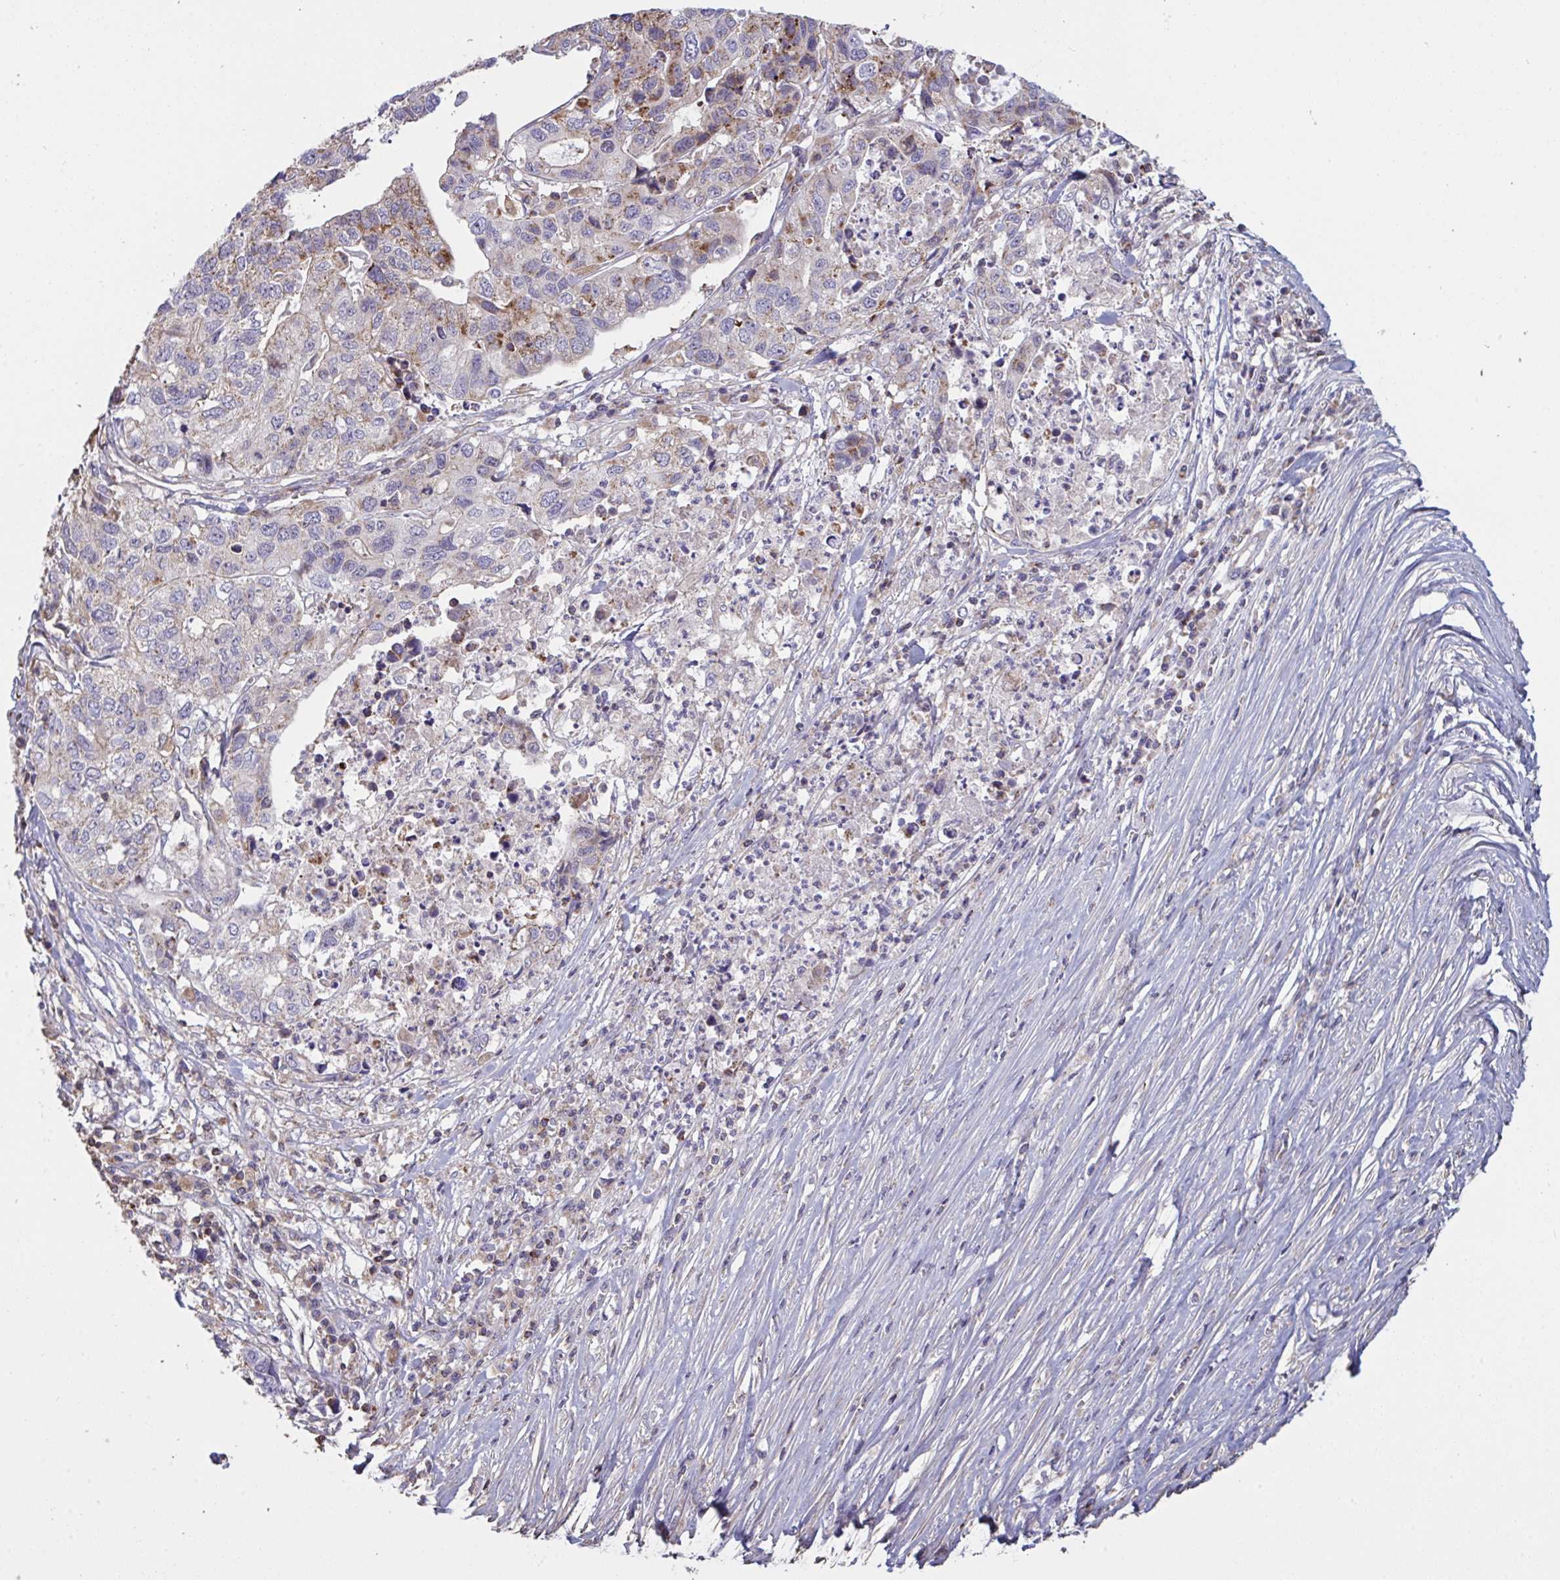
{"staining": {"intensity": "strong", "quantity": "25%-75%", "location": "cytoplasmic/membranous"}, "tissue": "stomach cancer", "cell_type": "Tumor cells", "image_type": "cancer", "snomed": [{"axis": "morphology", "description": "Adenocarcinoma, NOS"}, {"axis": "topography", "description": "Stomach, upper"}], "caption": "Tumor cells show strong cytoplasmic/membranous expression in about 25%-75% of cells in stomach cancer (adenocarcinoma). The staining is performed using DAB brown chromogen to label protein expression. The nuclei are counter-stained blue using hematoxylin.", "gene": "MICOS10", "patient": {"sex": "female", "age": 67}}